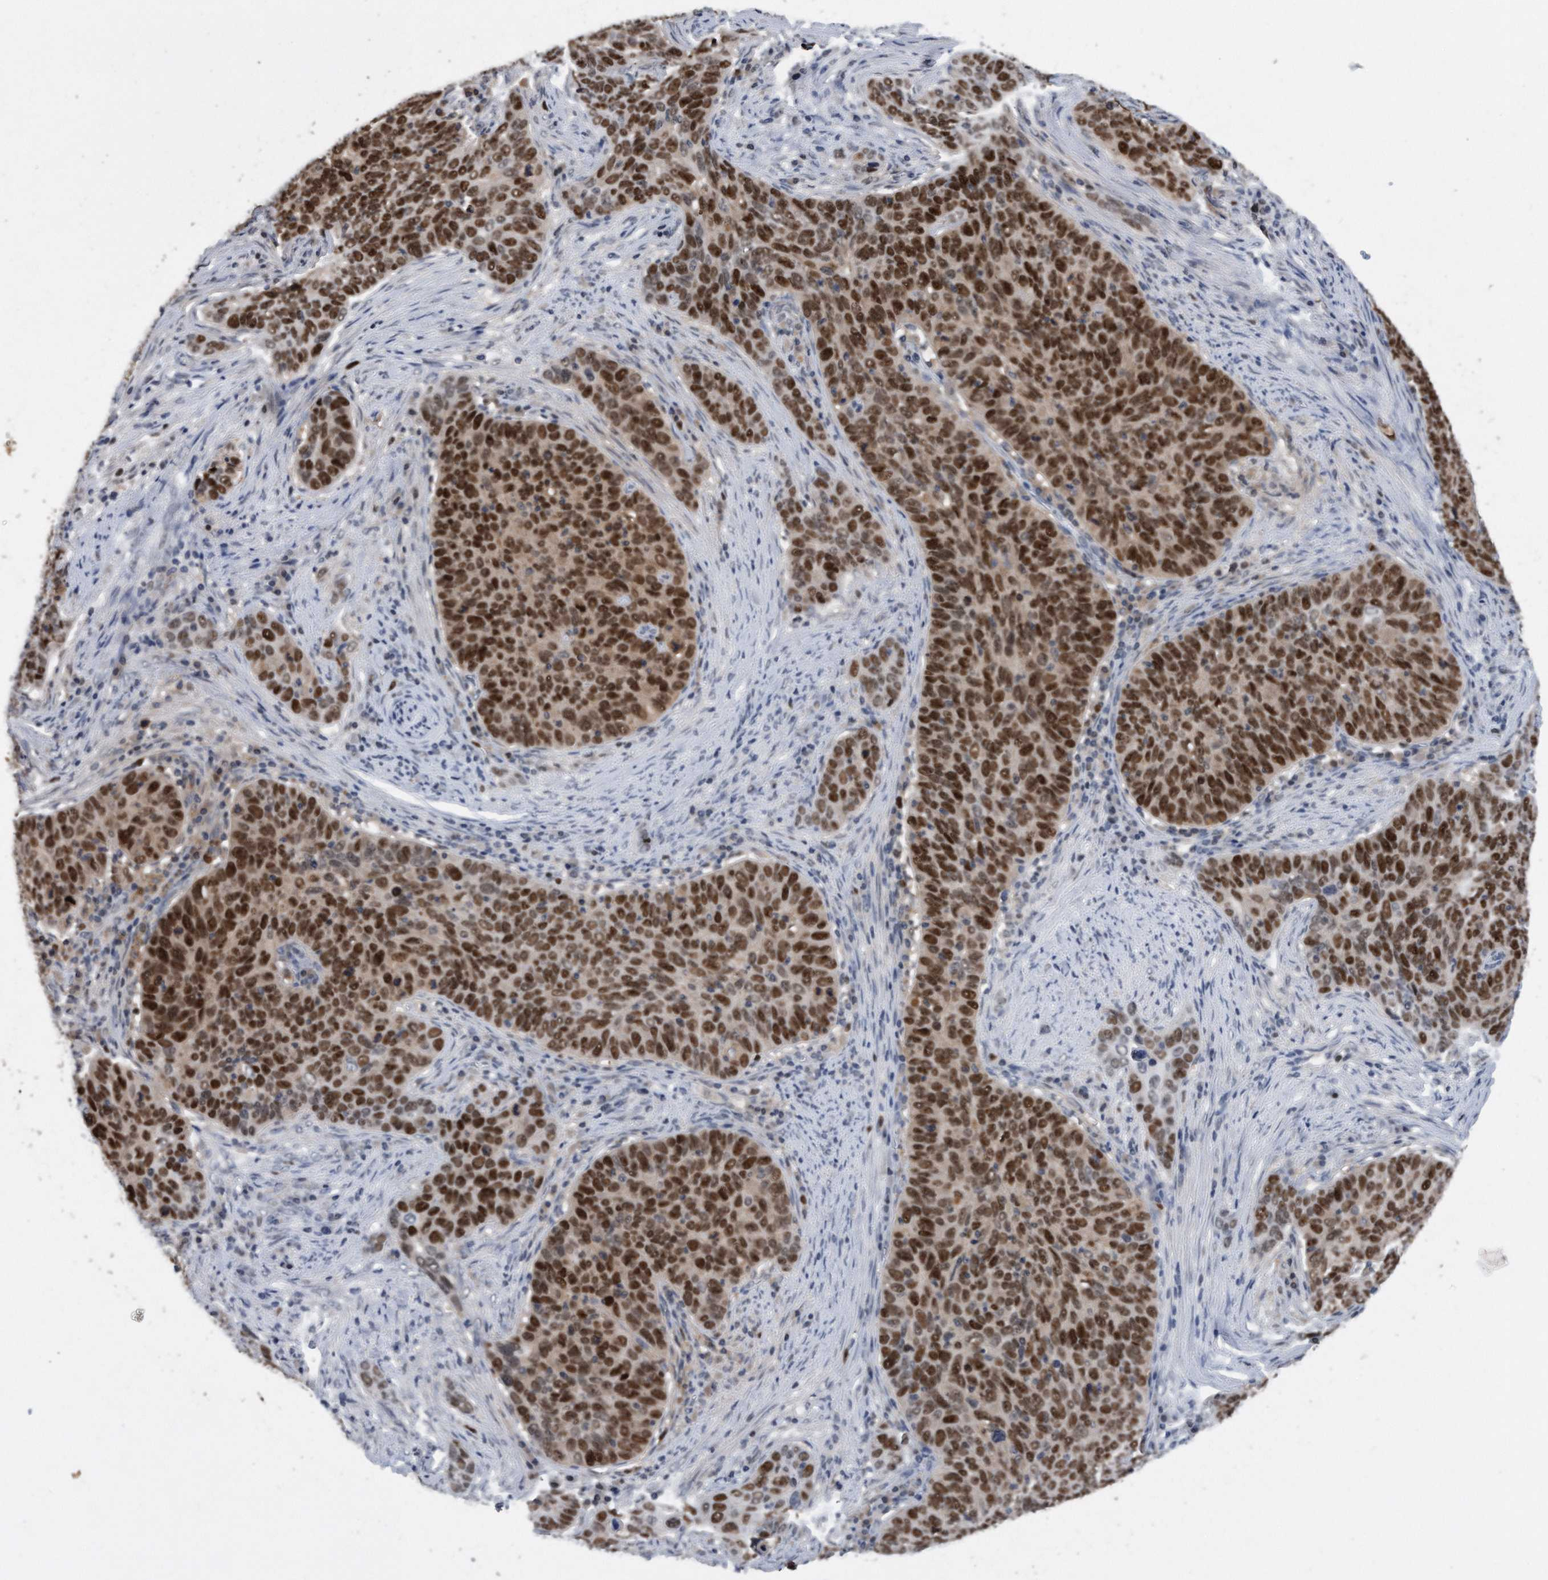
{"staining": {"intensity": "strong", "quantity": ">75%", "location": "nuclear"}, "tissue": "cervical cancer", "cell_type": "Tumor cells", "image_type": "cancer", "snomed": [{"axis": "morphology", "description": "Squamous cell carcinoma, NOS"}, {"axis": "topography", "description": "Cervix"}], "caption": "A high amount of strong nuclear staining is present in about >75% of tumor cells in cervical cancer (squamous cell carcinoma) tissue. The staining was performed using DAB, with brown indicating positive protein expression. Nuclei are stained blue with hematoxylin.", "gene": "PCNA", "patient": {"sex": "female", "age": 60}}